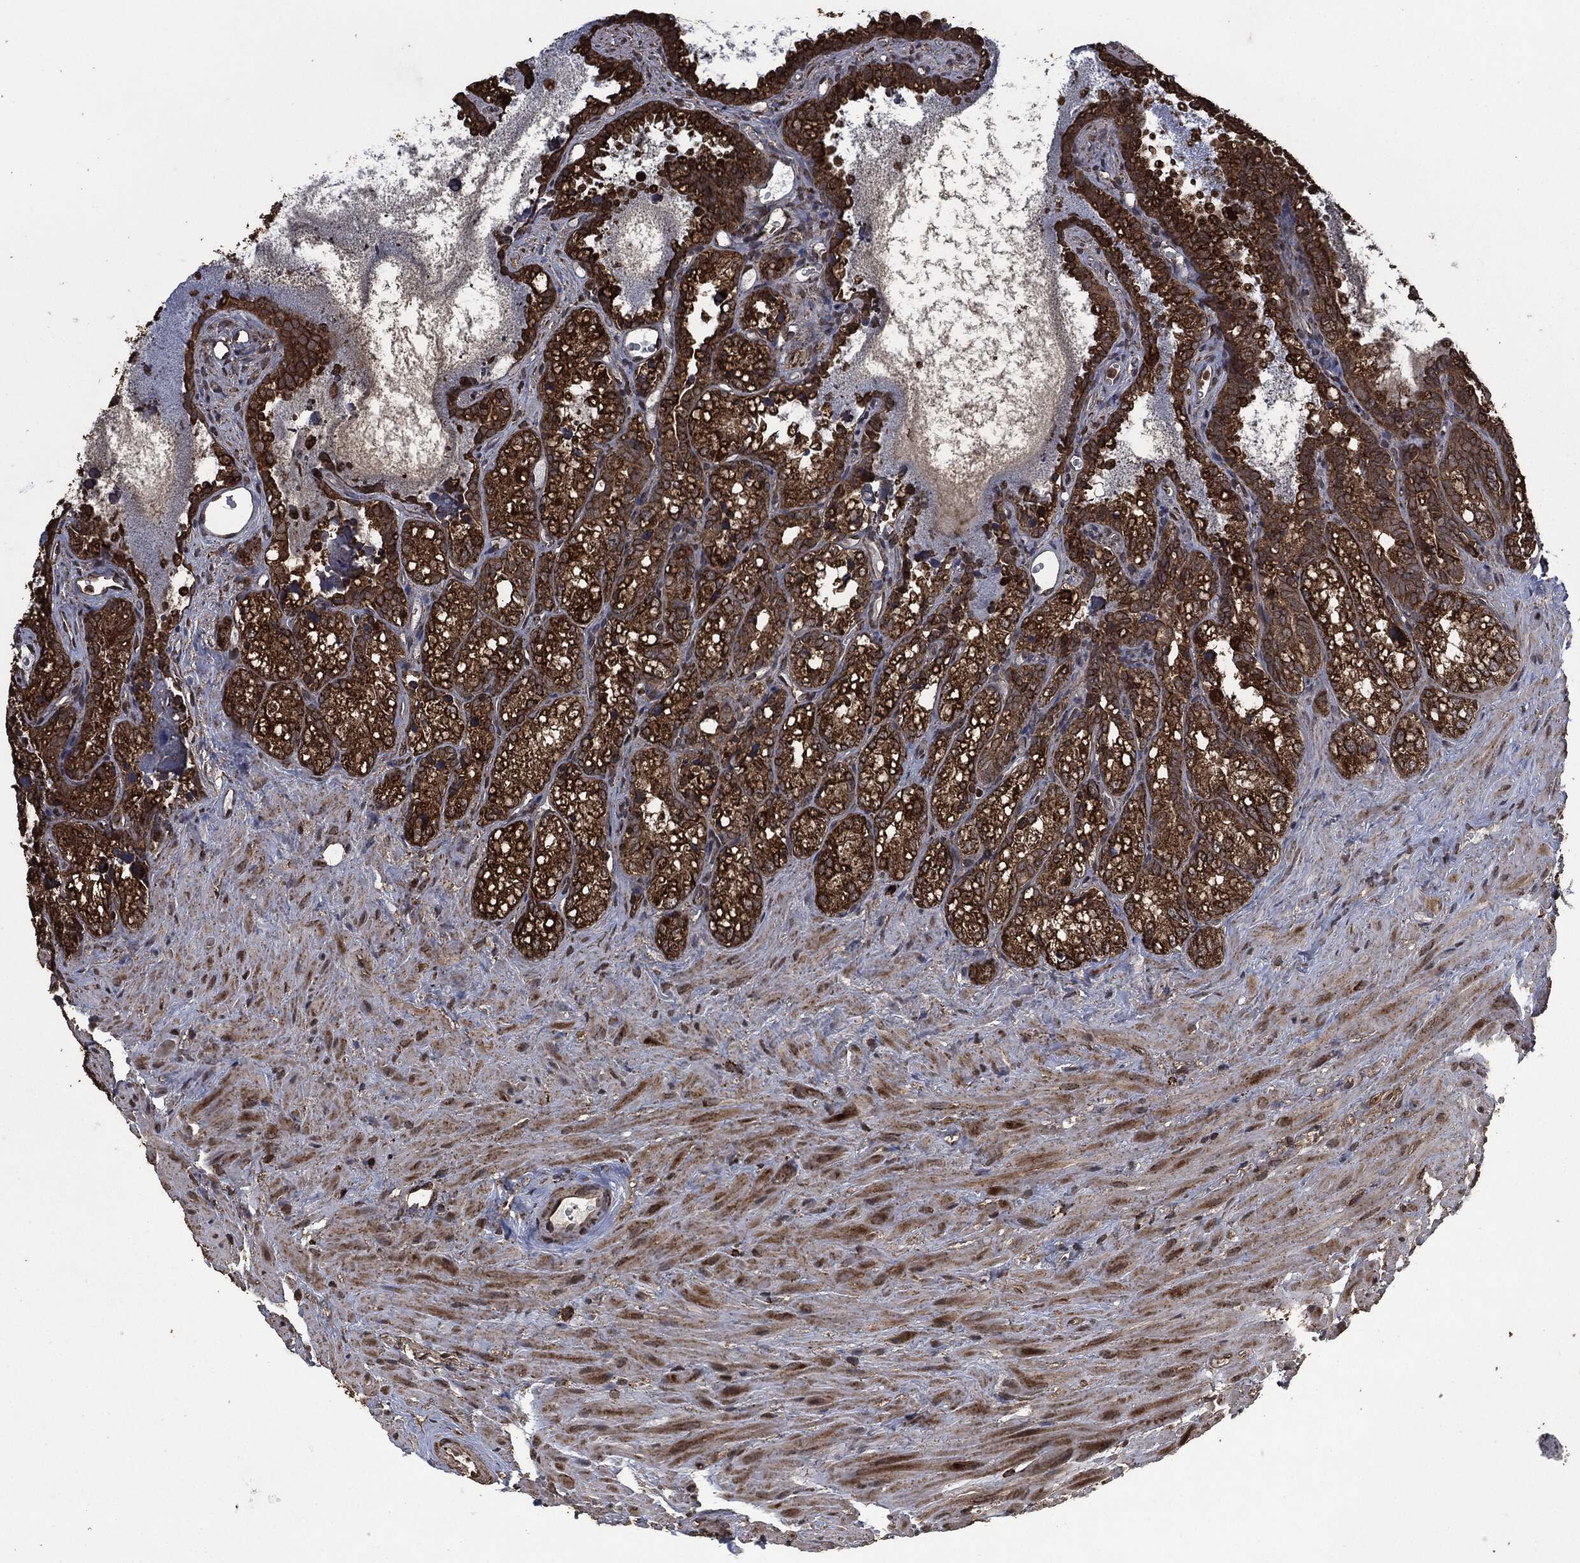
{"staining": {"intensity": "strong", "quantity": ">75%", "location": "cytoplasmic/membranous"}, "tissue": "seminal vesicle", "cell_type": "Glandular cells", "image_type": "normal", "snomed": [{"axis": "morphology", "description": "Normal tissue, NOS"}, {"axis": "topography", "description": "Seminal veicle"}], "caption": "Protein staining of normal seminal vesicle displays strong cytoplasmic/membranous expression in approximately >75% of glandular cells.", "gene": "LIG3", "patient": {"sex": "male", "age": 68}}